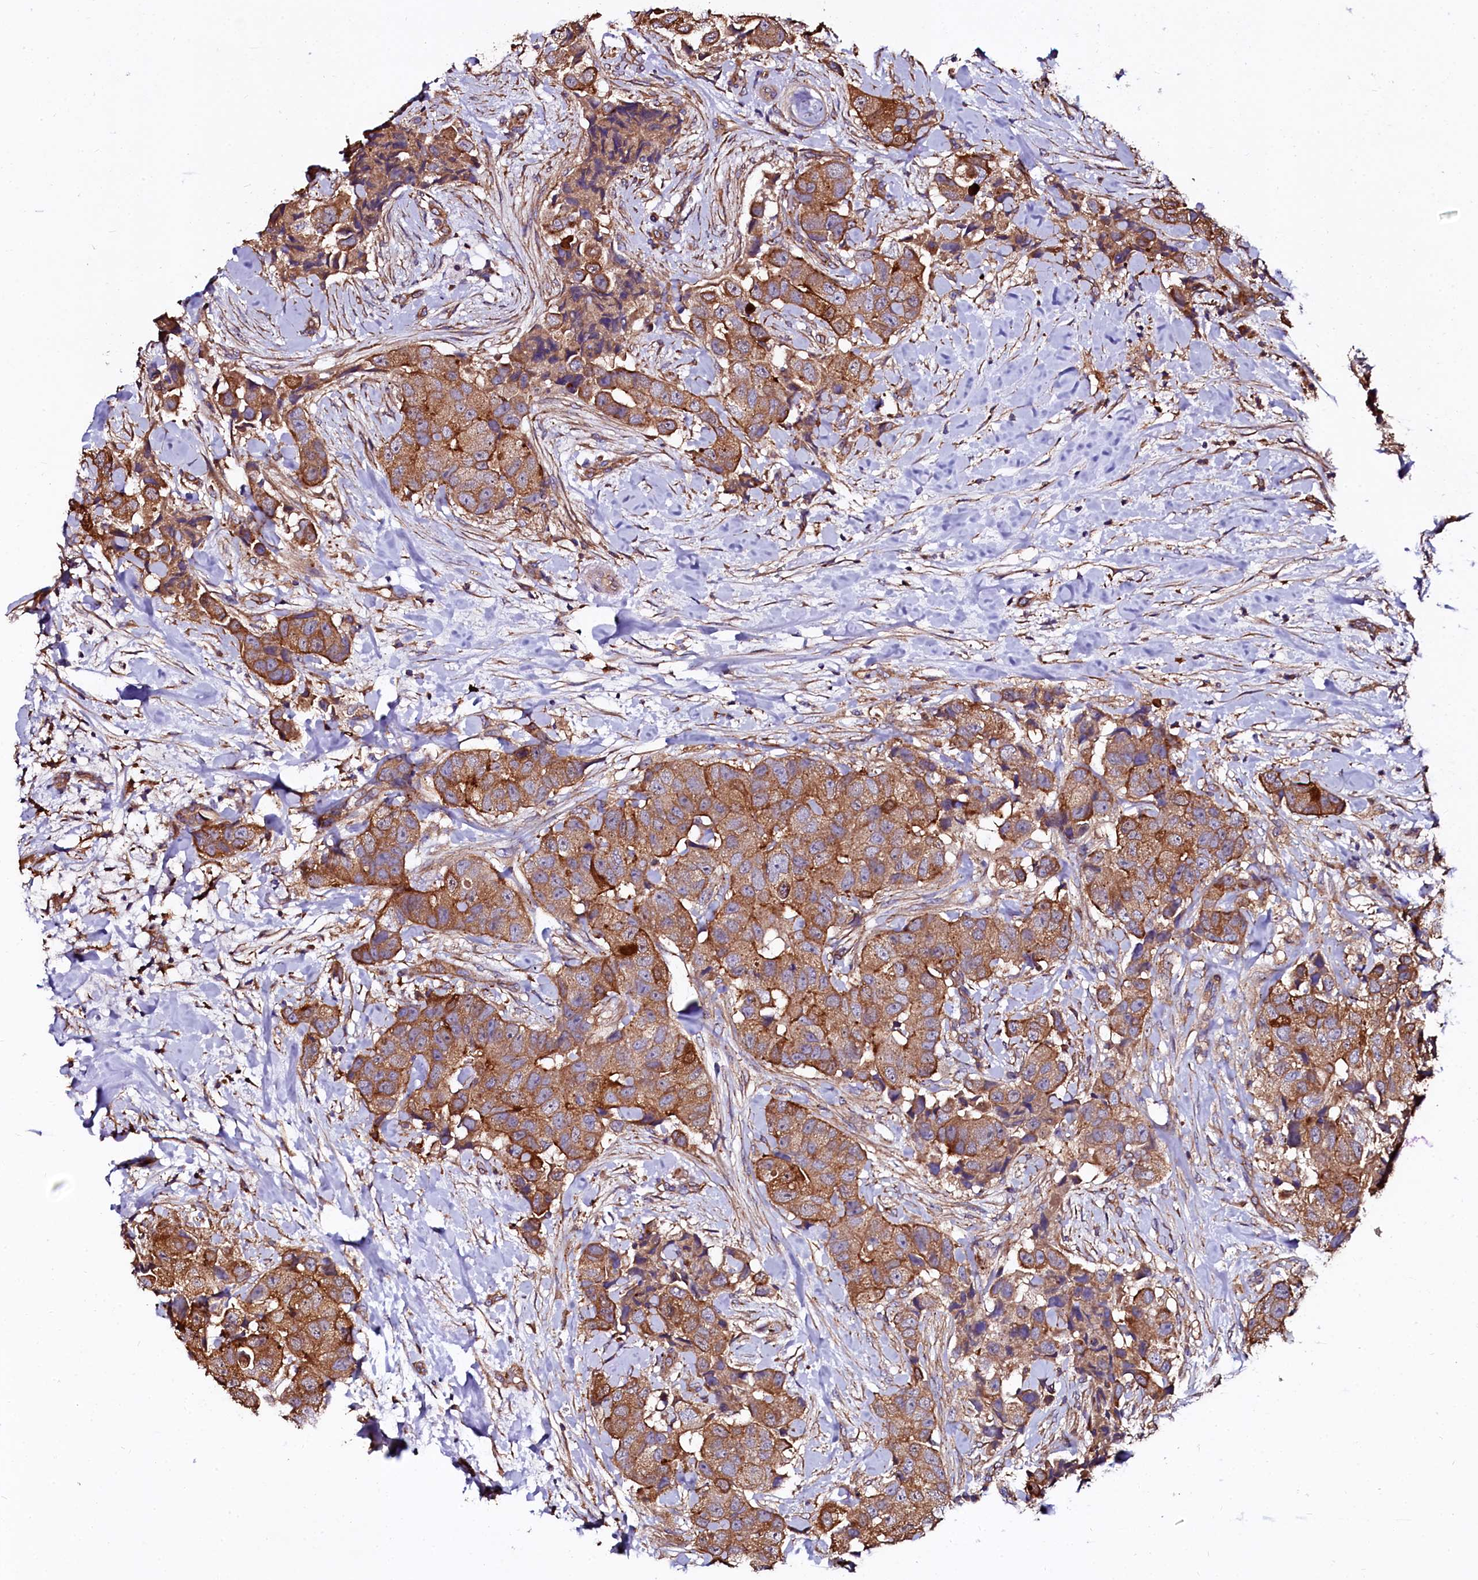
{"staining": {"intensity": "moderate", "quantity": ">75%", "location": "cytoplasmic/membranous"}, "tissue": "breast cancer", "cell_type": "Tumor cells", "image_type": "cancer", "snomed": [{"axis": "morphology", "description": "Normal tissue, NOS"}, {"axis": "morphology", "description": "Duct carcinoma"}, {"axis": "topography", "description": "Breast"}], "caption": "Immunohistochemistry (IHC) of human breast cancer shows medium levels of moderate cytoplasmic/membranous expression in approximately >75% of tumor cells. (brown staining indicates protein expression, while blue staining denotes nuclei).", "gene": "APPL2", "patient": {"sex": "female", "age": 62}}